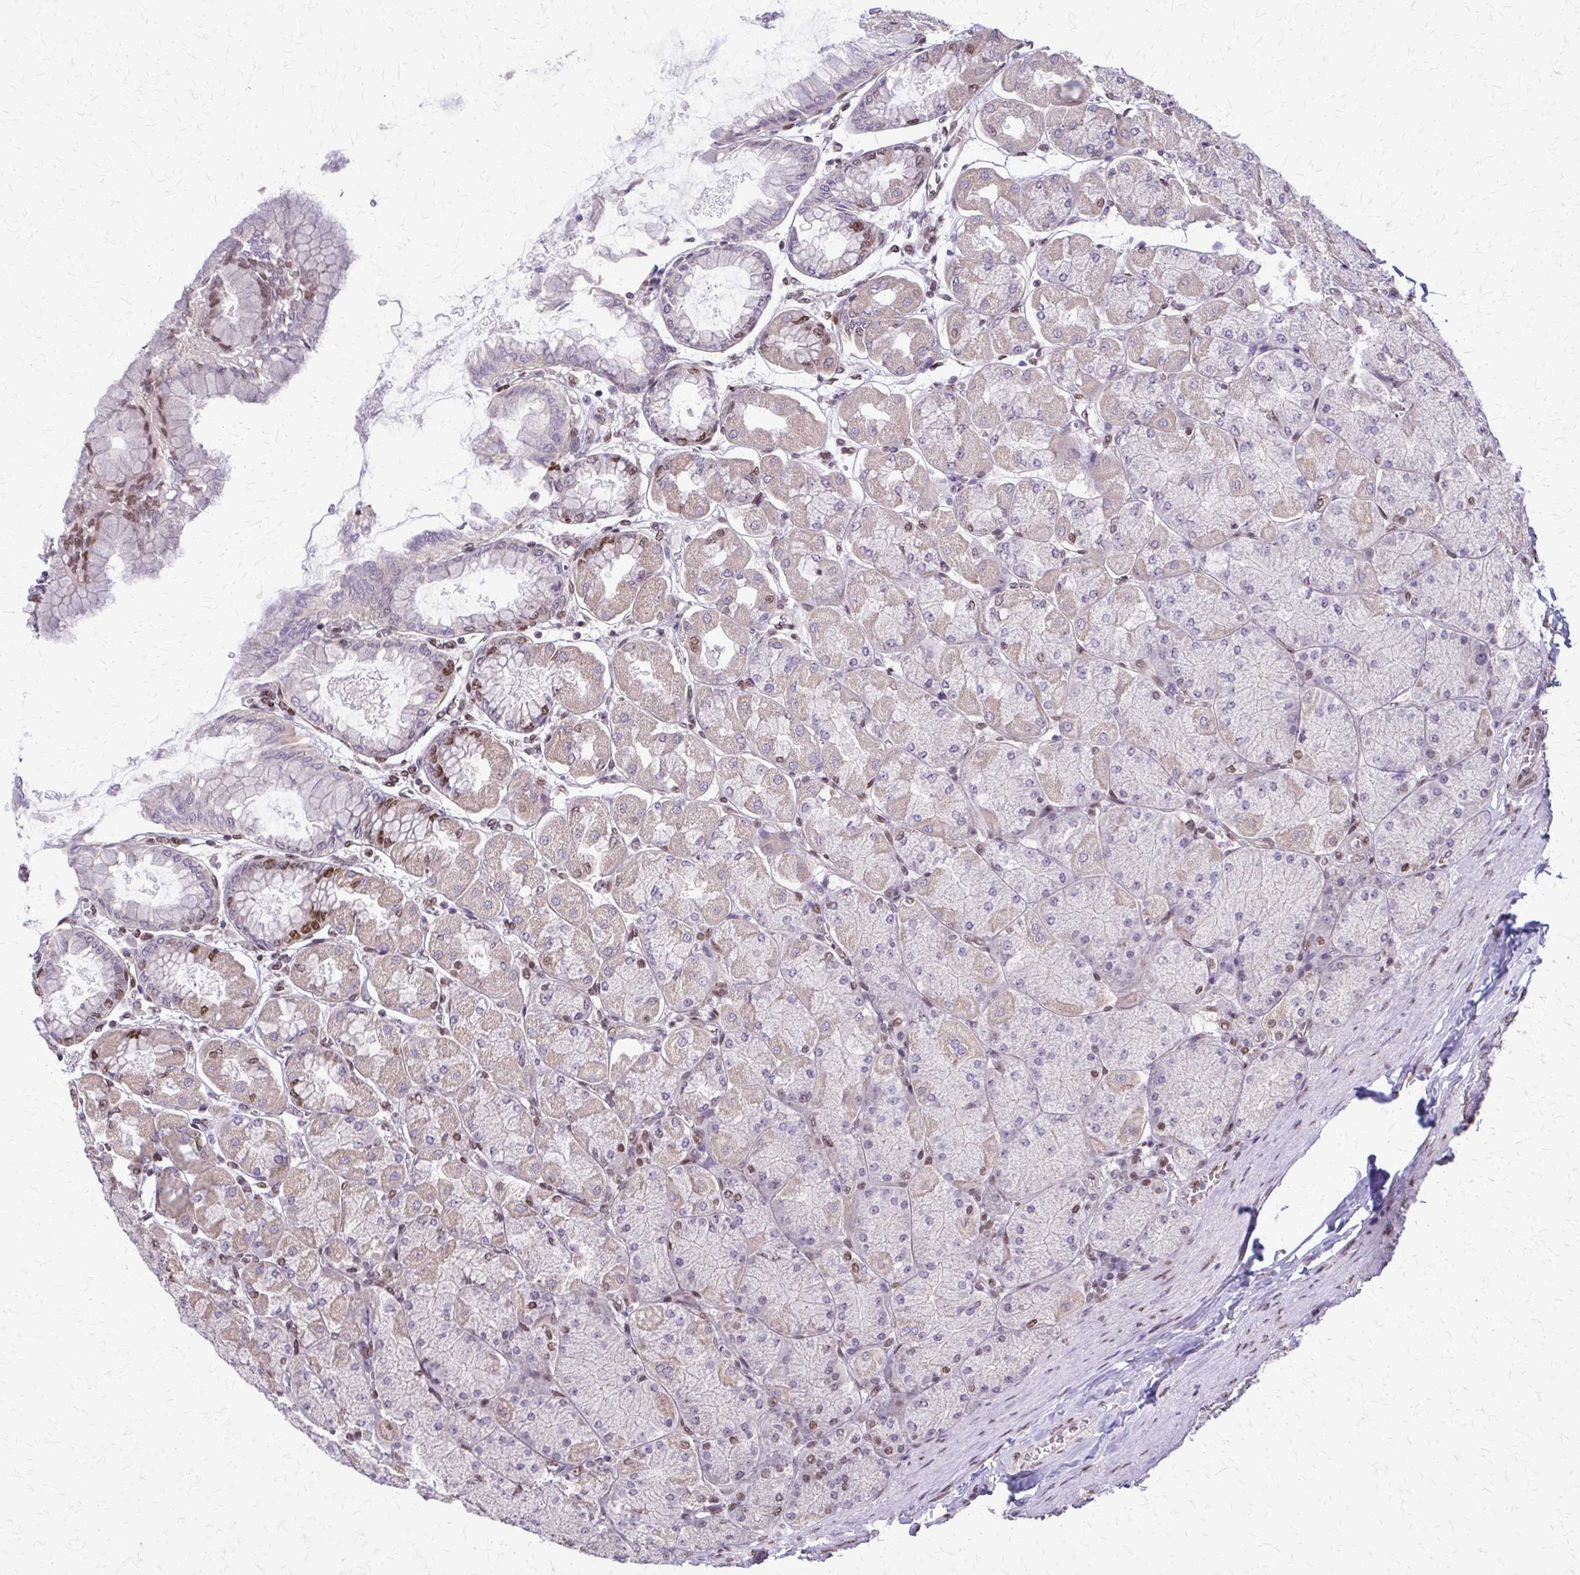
{"staining": {"intensity": "moderate", "quantity": "25%-75%", "location": "cytoplasmic/membranous,nuclear"}, "tissue": "stomach", "cell_type": "Glandular cells", "image_type": "normal", "snomed": [{"axis": "morphology", "description": "Normal tissue, NOS"}, {"axis": "topography", "description": "Stomach, upper"}], "caption": "IHC micrograph of normal human stomach stained for a protein (brown), which exhibits medium levels of moderate cytoplasmic/membranous,nuclear expression in approximately 25%-75% of glandular cells.", "gene": "TTF1", "patient": {"sex": "female", "age": 56}}